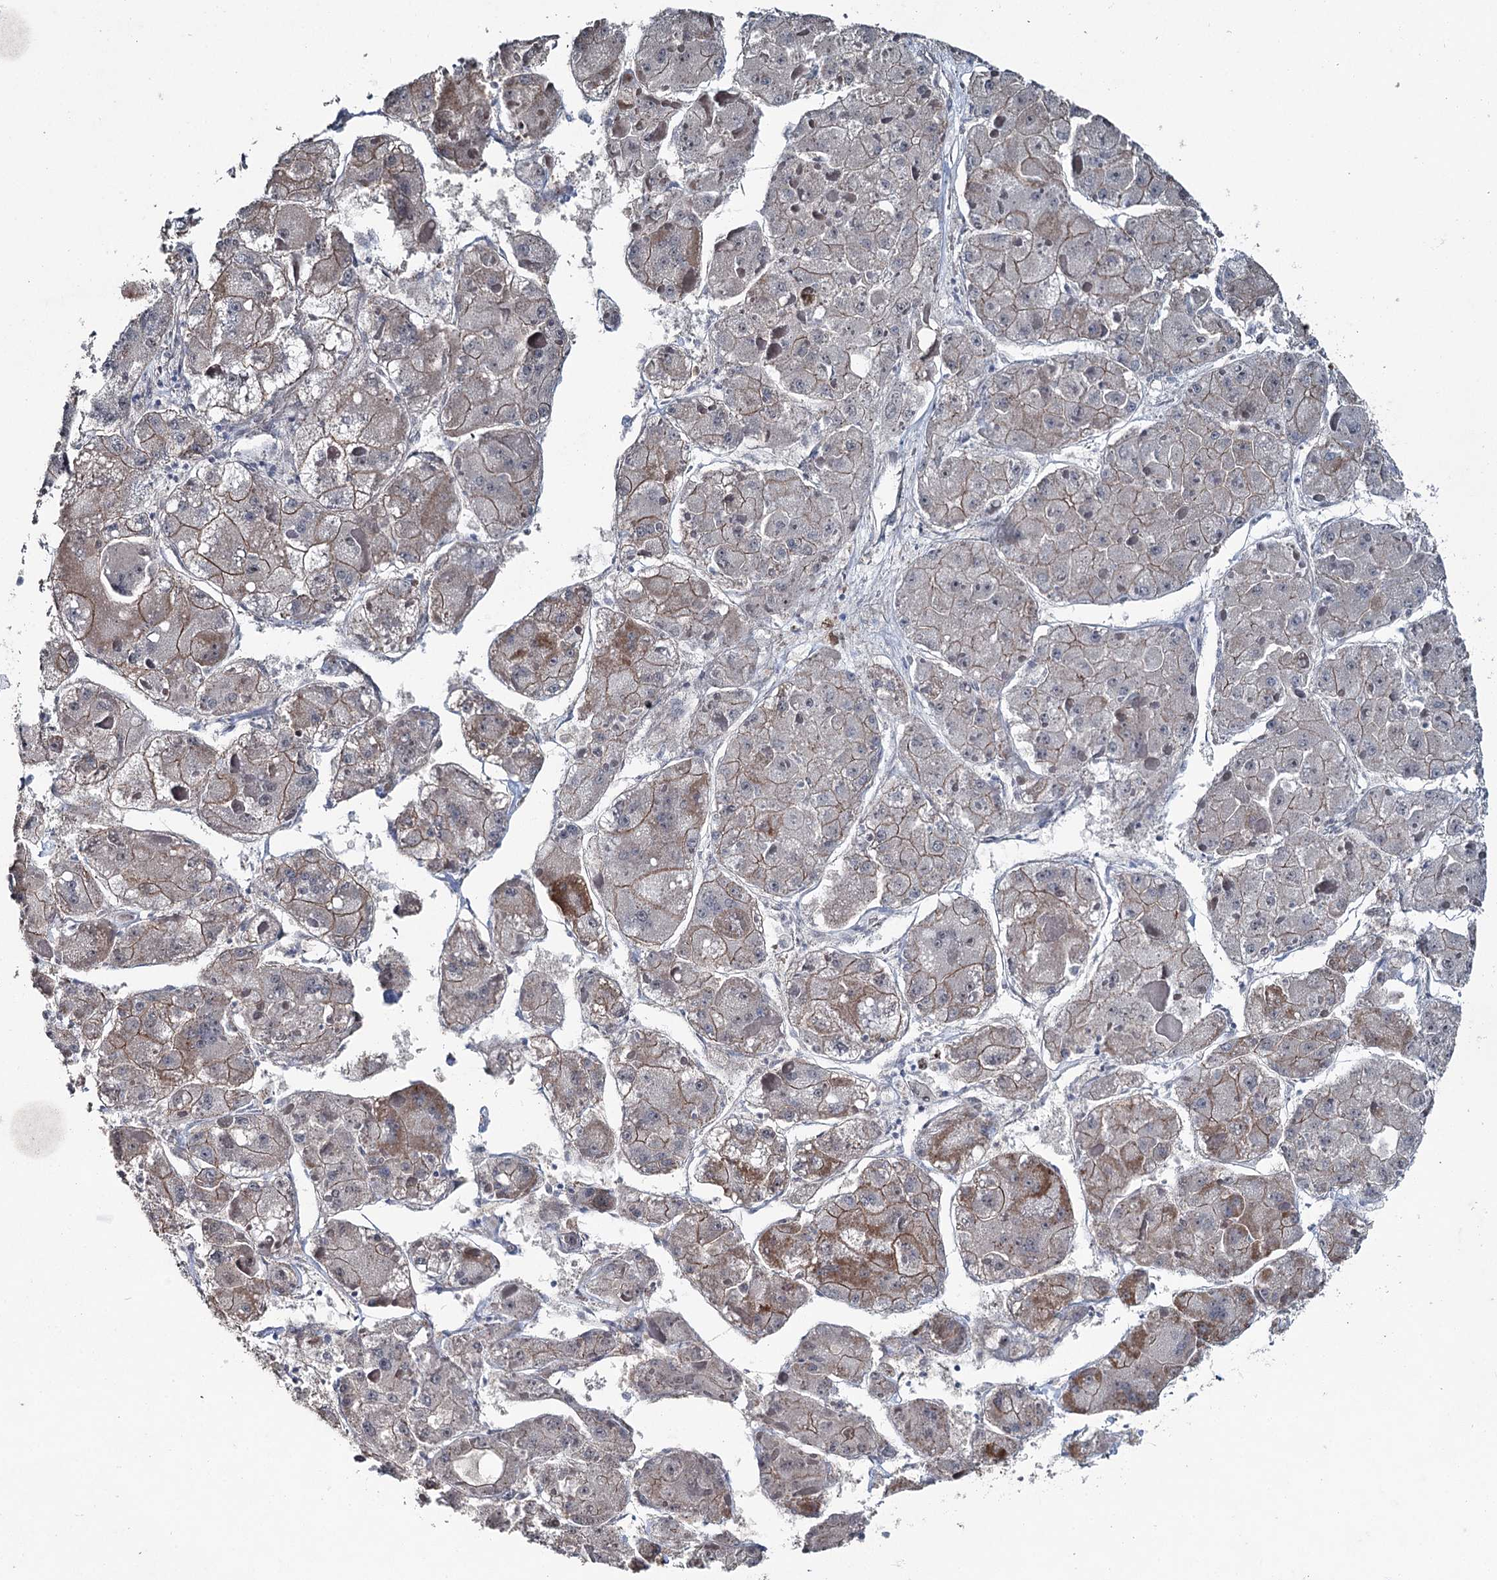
{"staining": {"intensity": "moderate", "quantity": ">75%", "location": "cytoplasmic/membranous"}, "tissue": "liver cancer", "cell_type": "Tumor cells", "image_type": "cancer", "snomed": [{"axis": "morphology", "description": "Carcinoma, Hepatocellular, NOS"}, {"axis": "topography", "description": "Liver"}], "caption": "Liver cancer was stained to show a protein in brown. There is medium levels of moderate cytoplasmic/membranous staining in approximately >75% of tumor cells.", "gene": "FAM120B", "patient": {"sex": "female", "age": 73}}